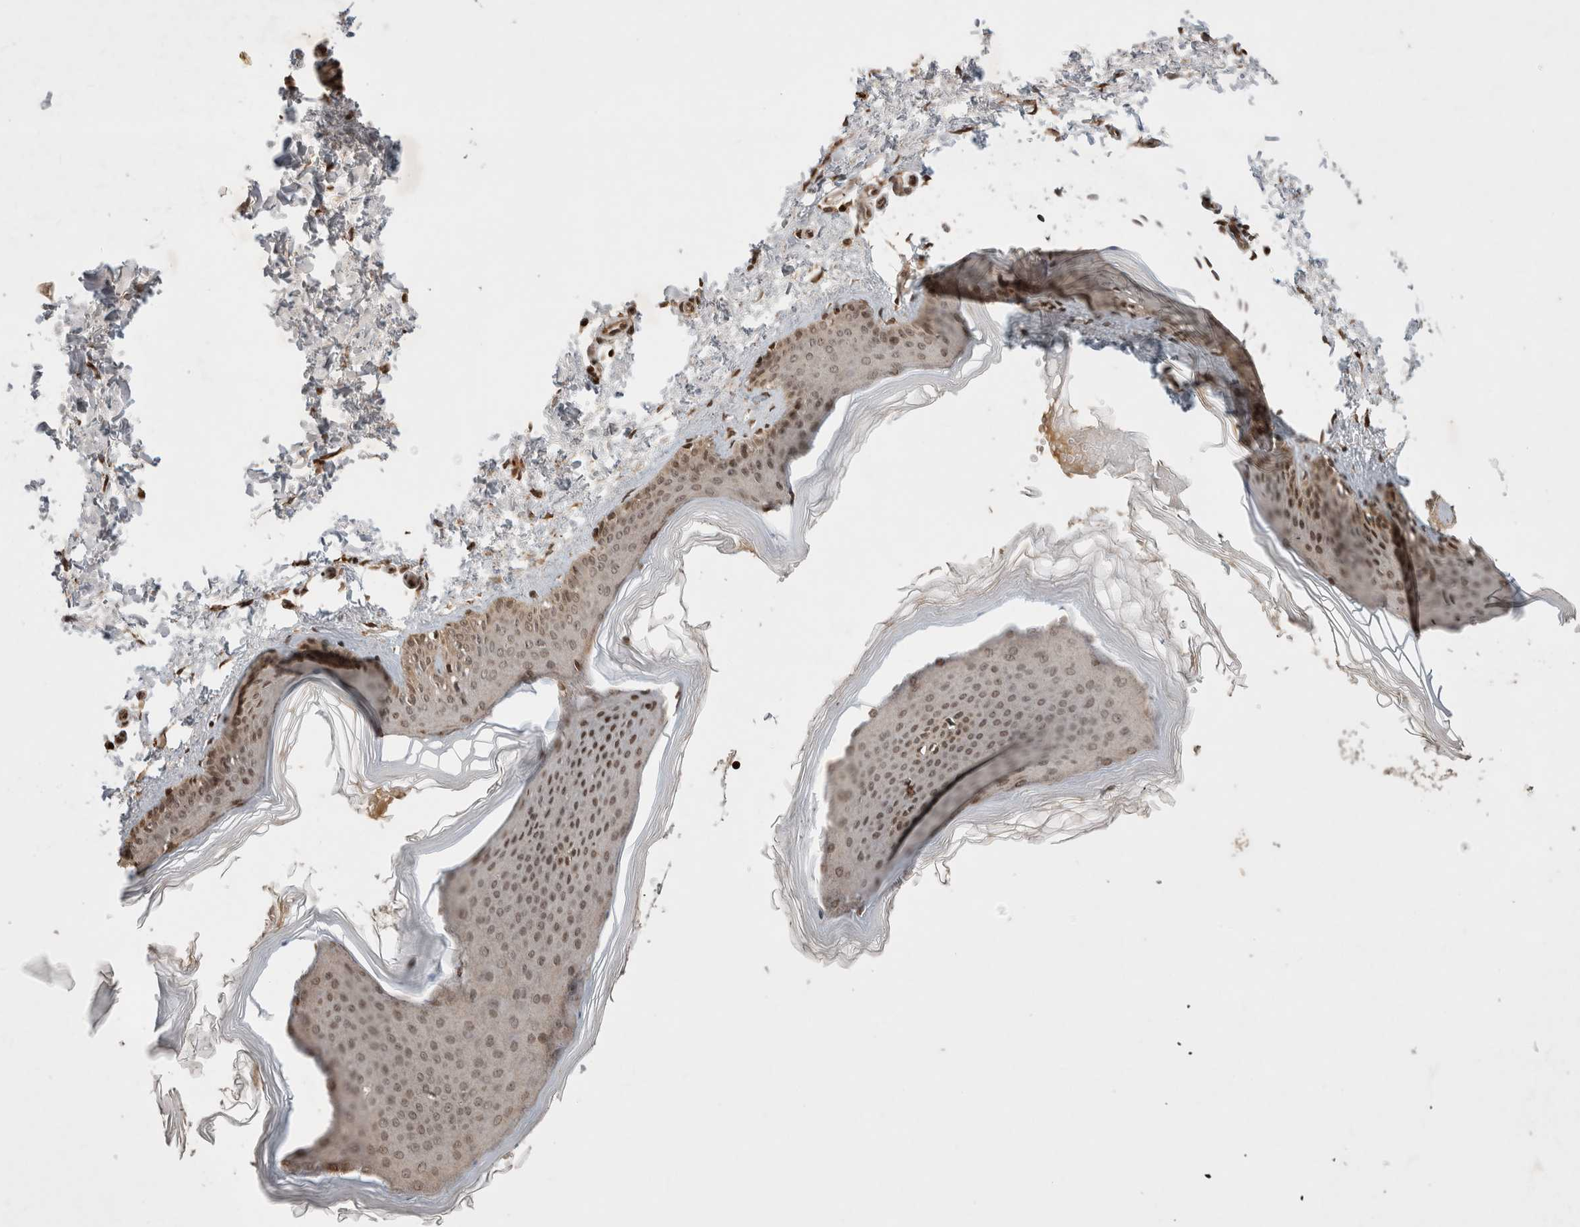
{"staining": {"intensity": "moderate", "quantity": ">75%", "location": "cytoplasmic/membranous,nuclear"}, "tissue": "skin", "cell_type": "Fibroblasts", "image_type": "normal", "snomed": [{"axis": "morphology", "description": "Normal tissue, NOS"}, {"axis": "topography", "description": "Skin"}], "caption": "Approximately >75% of fibroblasts in unremarkable skin exhibit moderate cytoplasmic/membranous,nuclear protein positivity as visualized by brown immunohistochemical staining.", "gene": "FAM221A", "patient": {"sex": "female", "age": 27}}